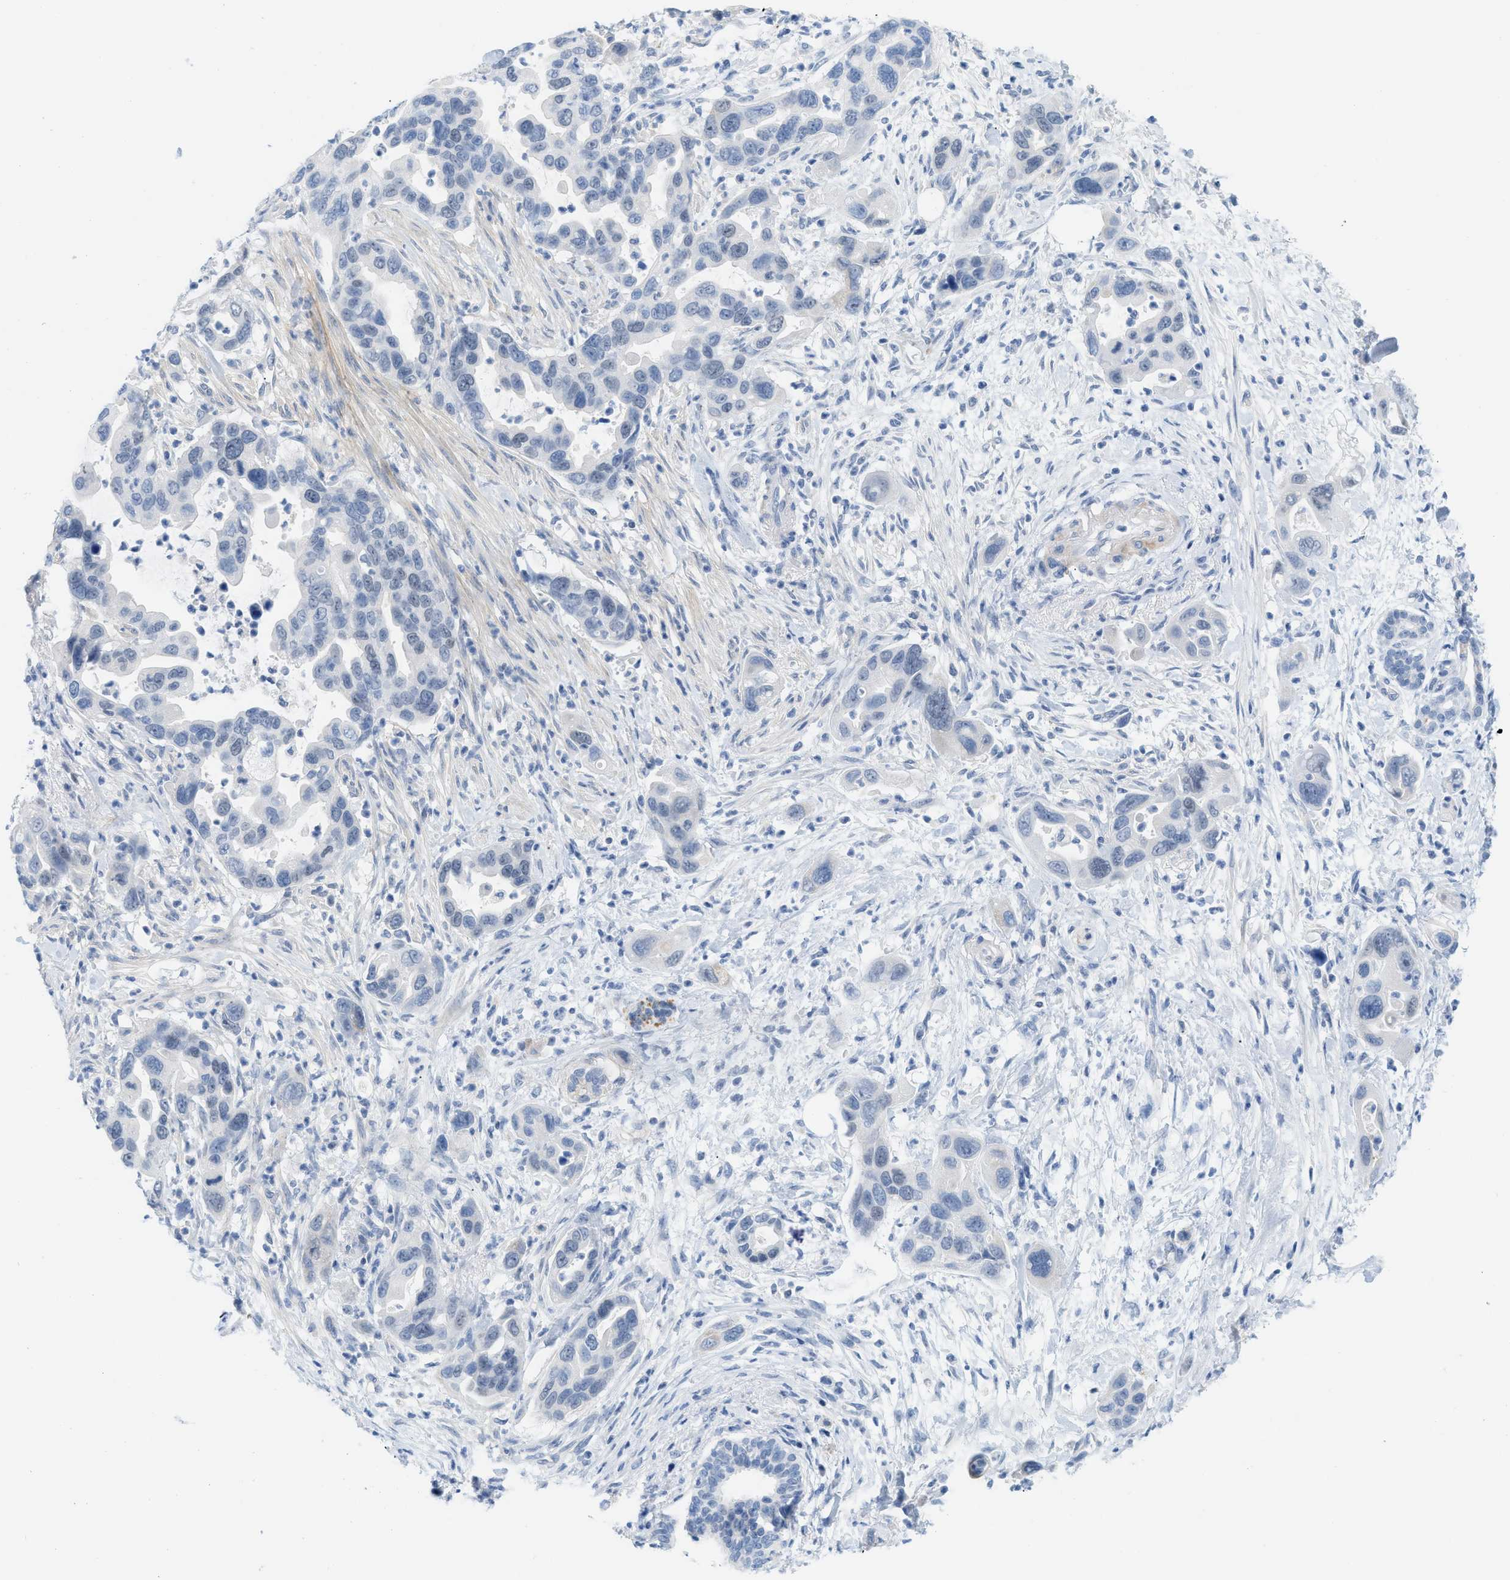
{"staining": {"intensity": "negative", "quantity": "none", "location": "none"}, "tissue": "pancreatic cancer", "cell_type": "Tumor cells", "image_type": "cancer", "snomed": [{"axis": "morphology", "description": "Normal tissue, NOS"}, {"axis": "morphology", "description": "Adenocarcinoma, NOS"}, {"axis": "topography", "description": "Pancreas"}], "caption": "A photomicrograph of human adenocarcinoma (pancreatic) is negative for staining in tumor cells.", "gene": "HLTF", "patient": {"sex": "female", "age": 71}}